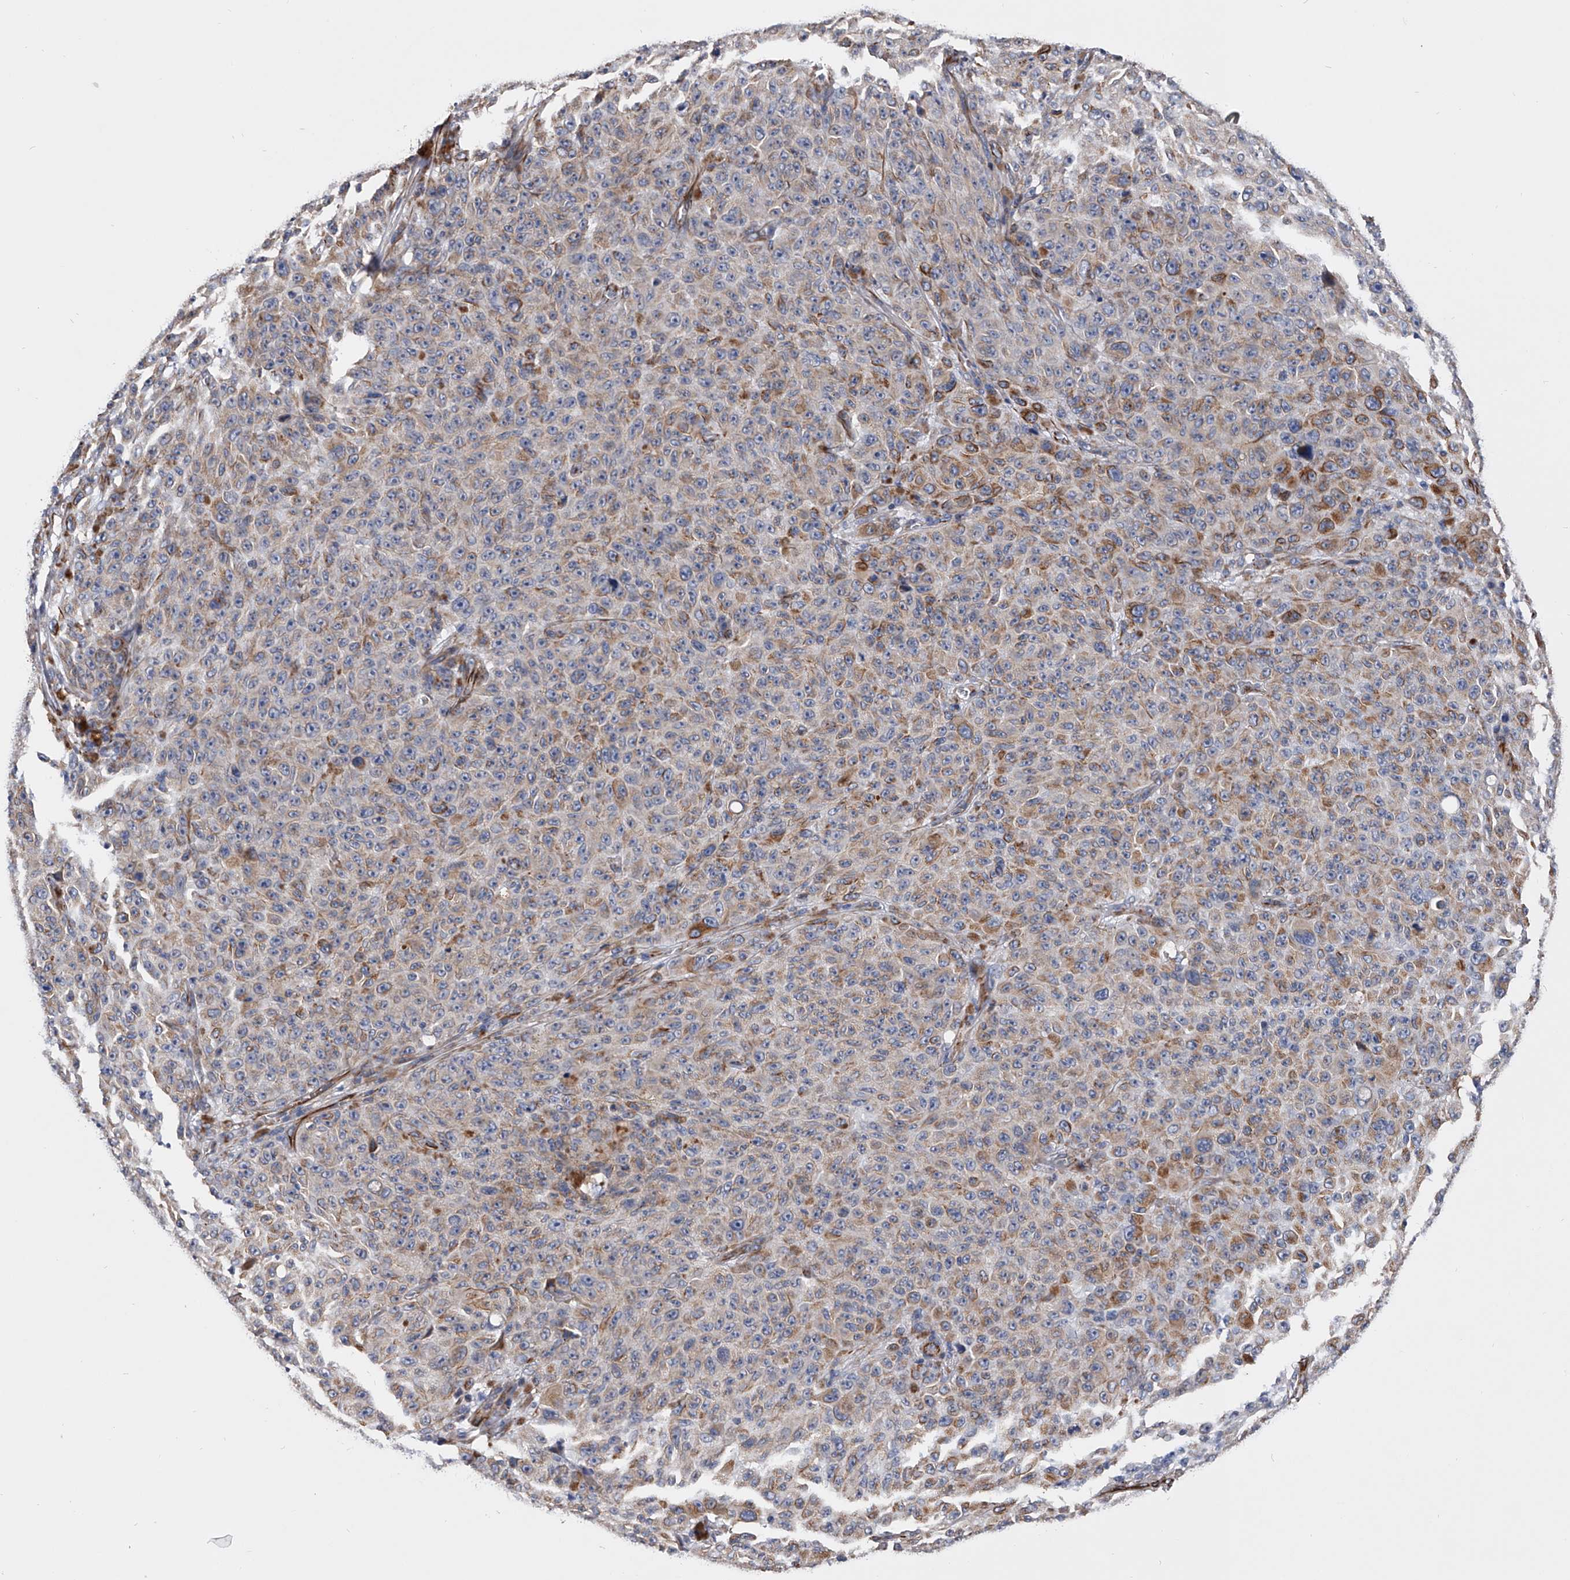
{"staining": {"intensity": "moderate", "quantity": "25%-75%", "location": "cytoplasmic/membranous"}, "tissue": "melanoma", "cell_type": "Tumor cells", "image_type": "cancer", "snomed": [{"axis": "morphology", "description": "Malignant melanoma, NOS"}, {"axis": "topography", "description": "Skin"}], "caption": "A histopathology image of human malignant melanoma stained for a protein displays moderate cytoplasmic/membranous brown staining in tumor cells. (DAB = brown stain, brightfield microscopy at high magnification).", "gene": "EFCAB7", "patient": {"sex": "female", "age": 82}}